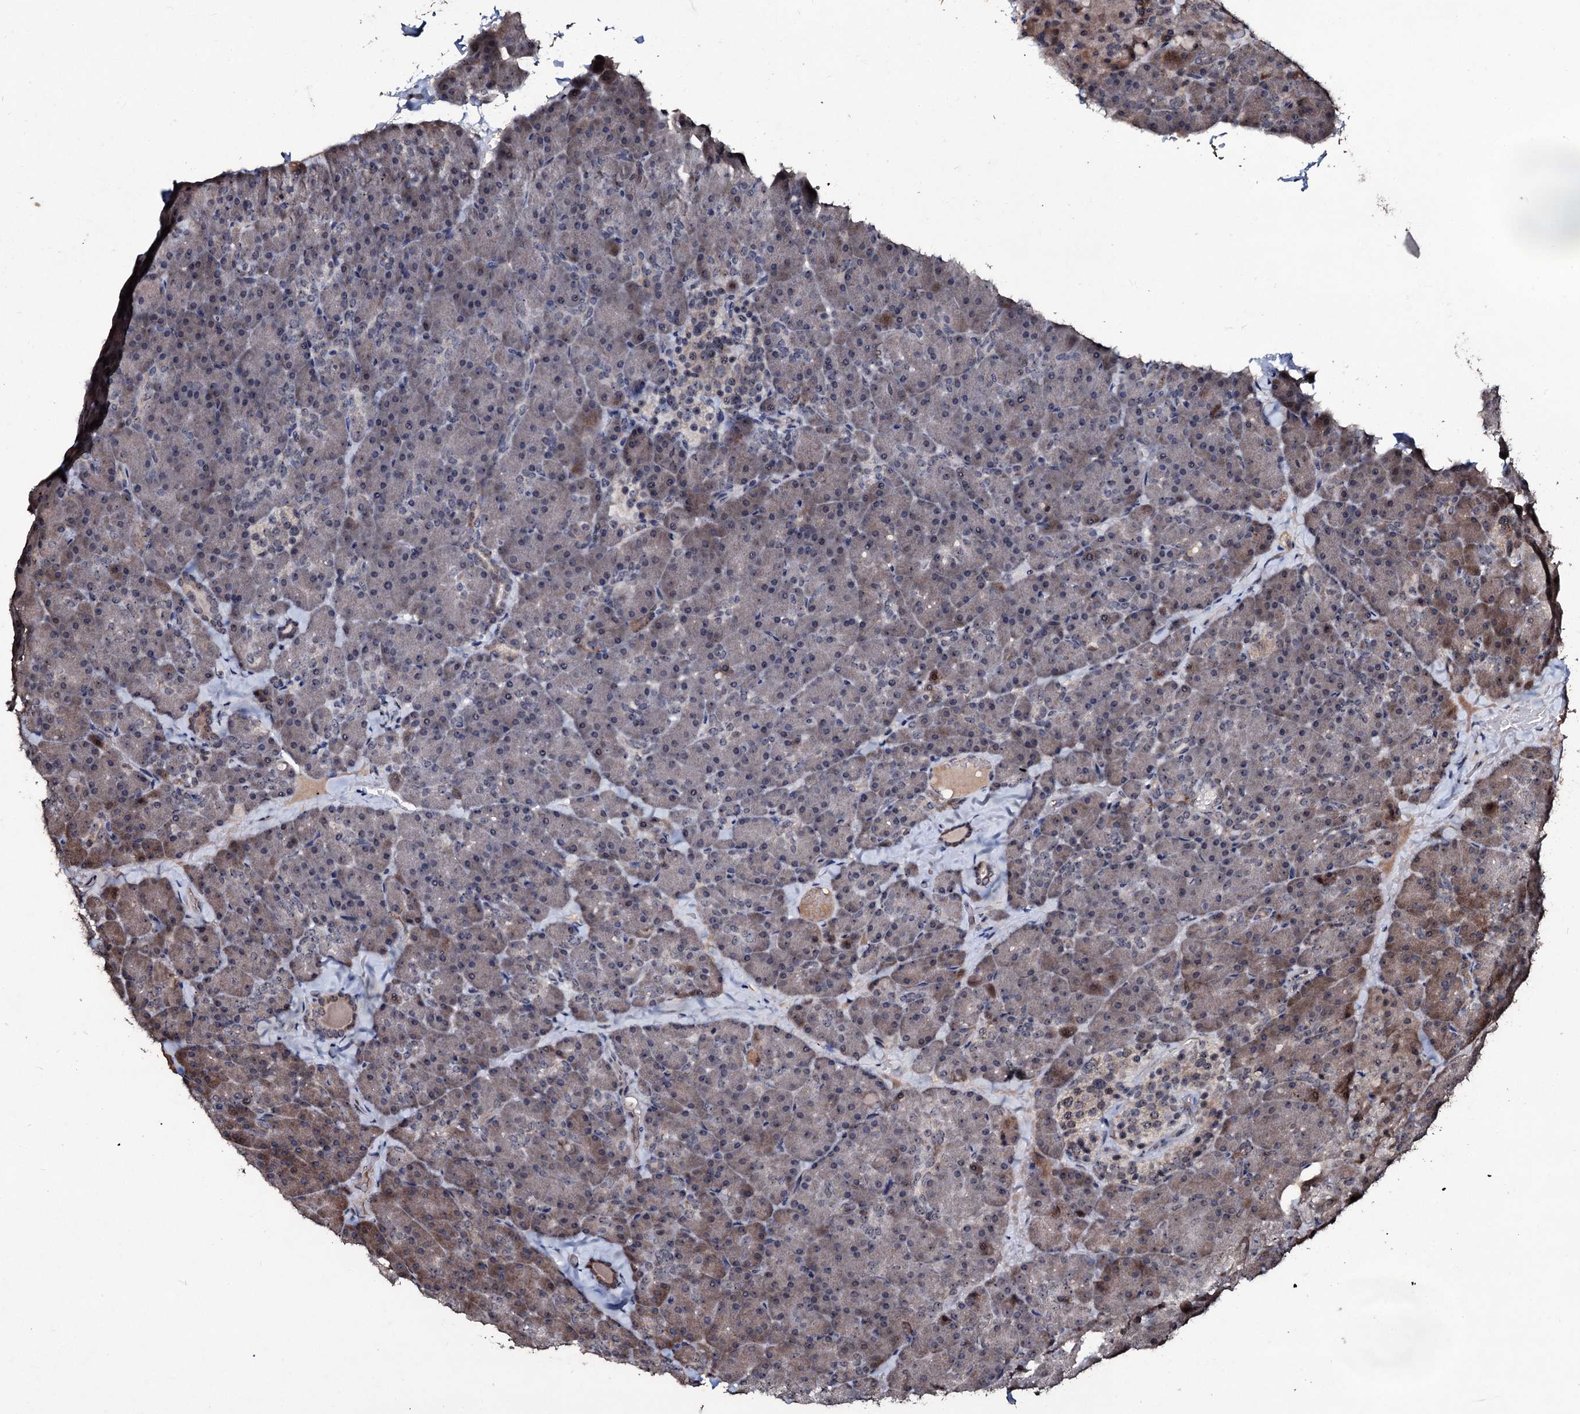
{"staining": {"intensity": "weak", "quantity": "<25%", "location": "cytoplasmic/membranous,nuclear"}, "tissue": "pancreas", "cell_type": "Exocrine glandular cells", "image_type": "normal", "snomed": [{"axis": "morphology", "description": "Normal tissue, NOS"}, {"axis": "topography", "description": "Pancreas"}], "caption": "DAB (3,3'-diaminobenzidine) immunohistochemical staining of benign human pancreas exhibits no significant staining in exocrine glandular cells. (Stains: DAB immunohistochemistry with hematoxylin counter stain, Microscopy: brightfield microscopy at high magnification).", "gene": "SUPT7L", "patient": {"sex": "male", "age": 36}}